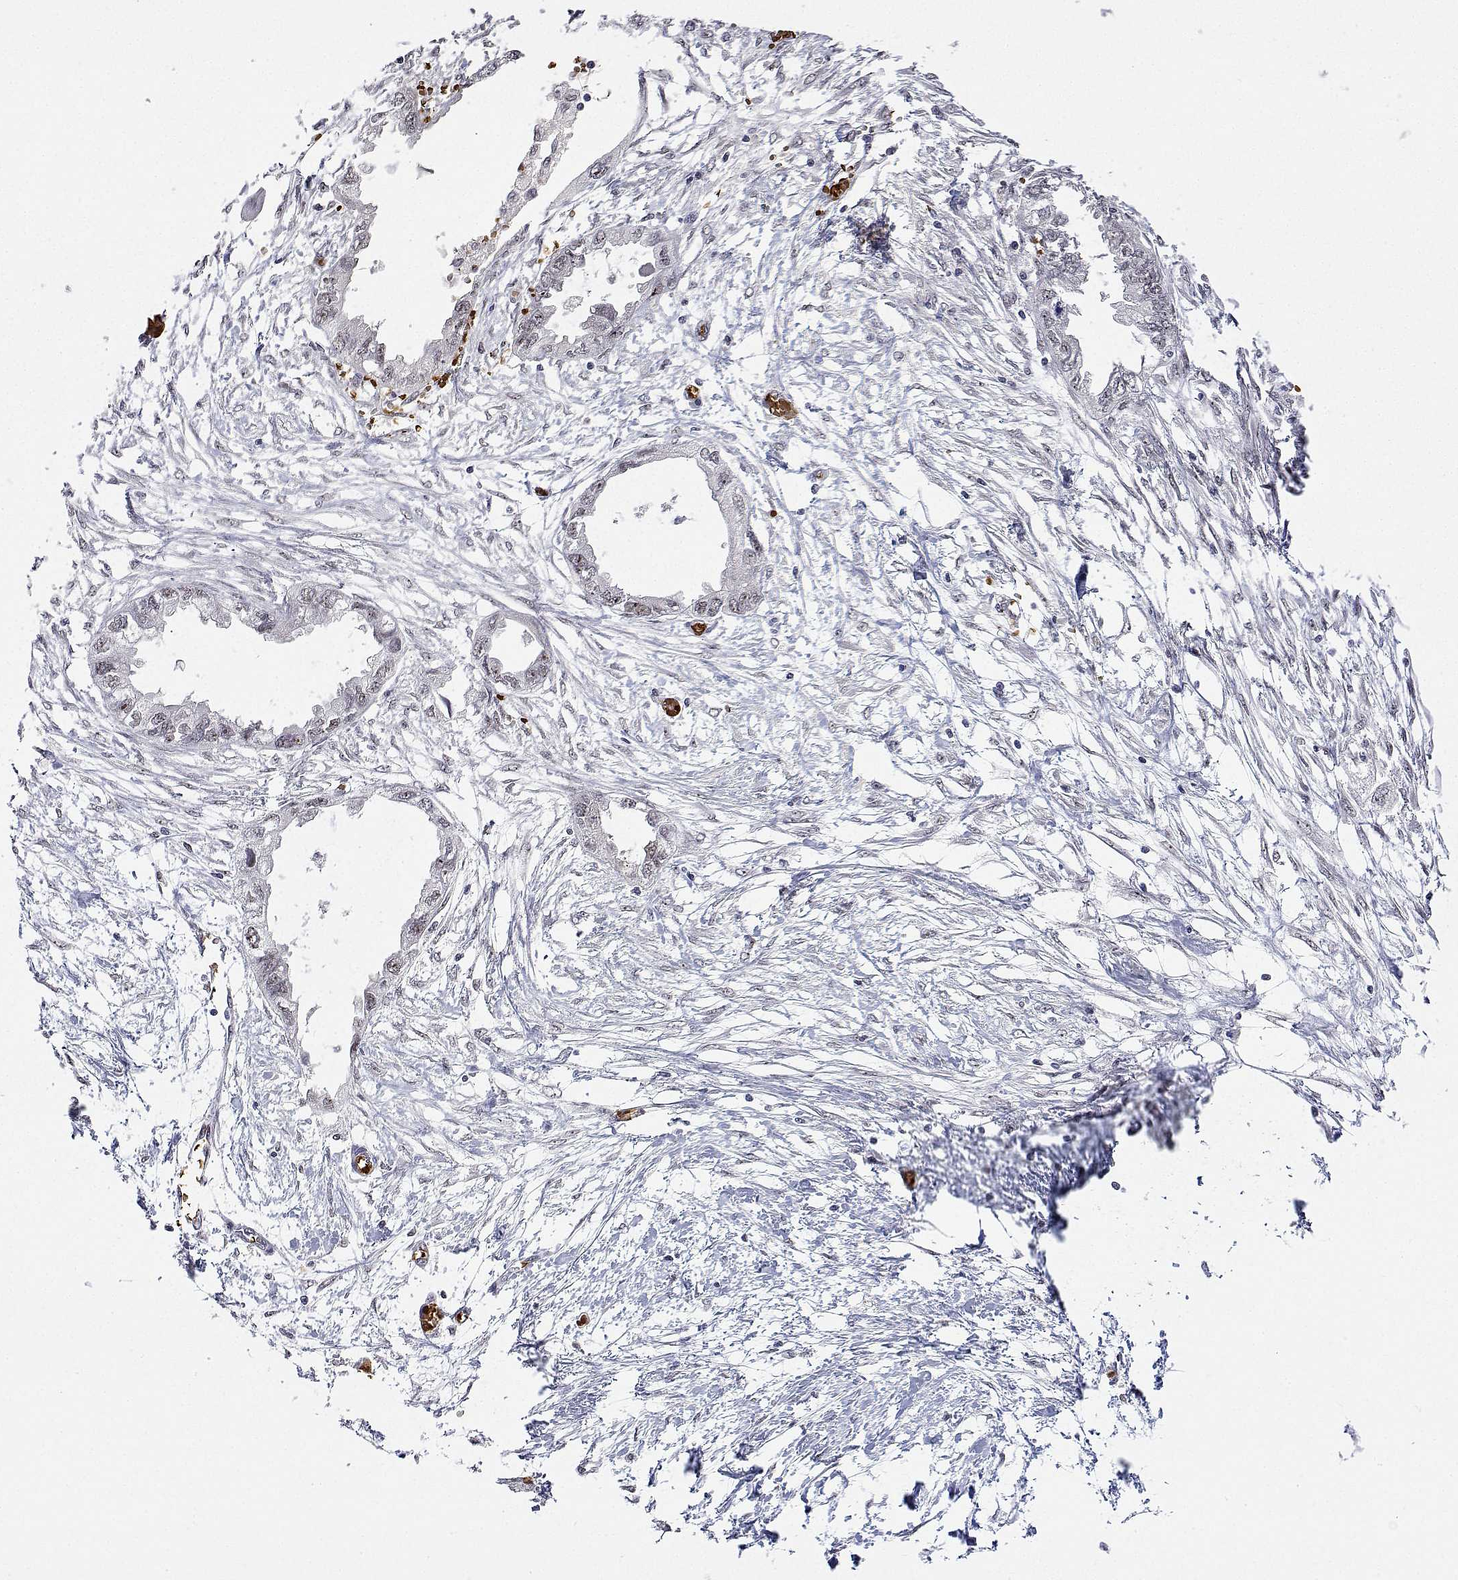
{"staining": {"intensity": "weak", "quantity": "<25%", "location": "nuclear"}, "tissue": "endometrial cancer", "cell_type": "Tumor cells", "image_type": "cancer", "snomed": [{"axis": "morphology", "description": "Adenocarcinoma, NOS"}, {"axis": "morphology", "description": "Adenocarcinoma, metastatic, NOS"}, {"axis": "topography", "description": "Adipose tissue"}, {"axis": "topography", "description": "Endometrium"}], "caption": "This is an immunohistochemistry micrograph of endometrial metastatic adenocarcinoma. There is no positivity in tumor cells.", "gene": "ADAR", "patient": {"sex": "female", "age": 67}}